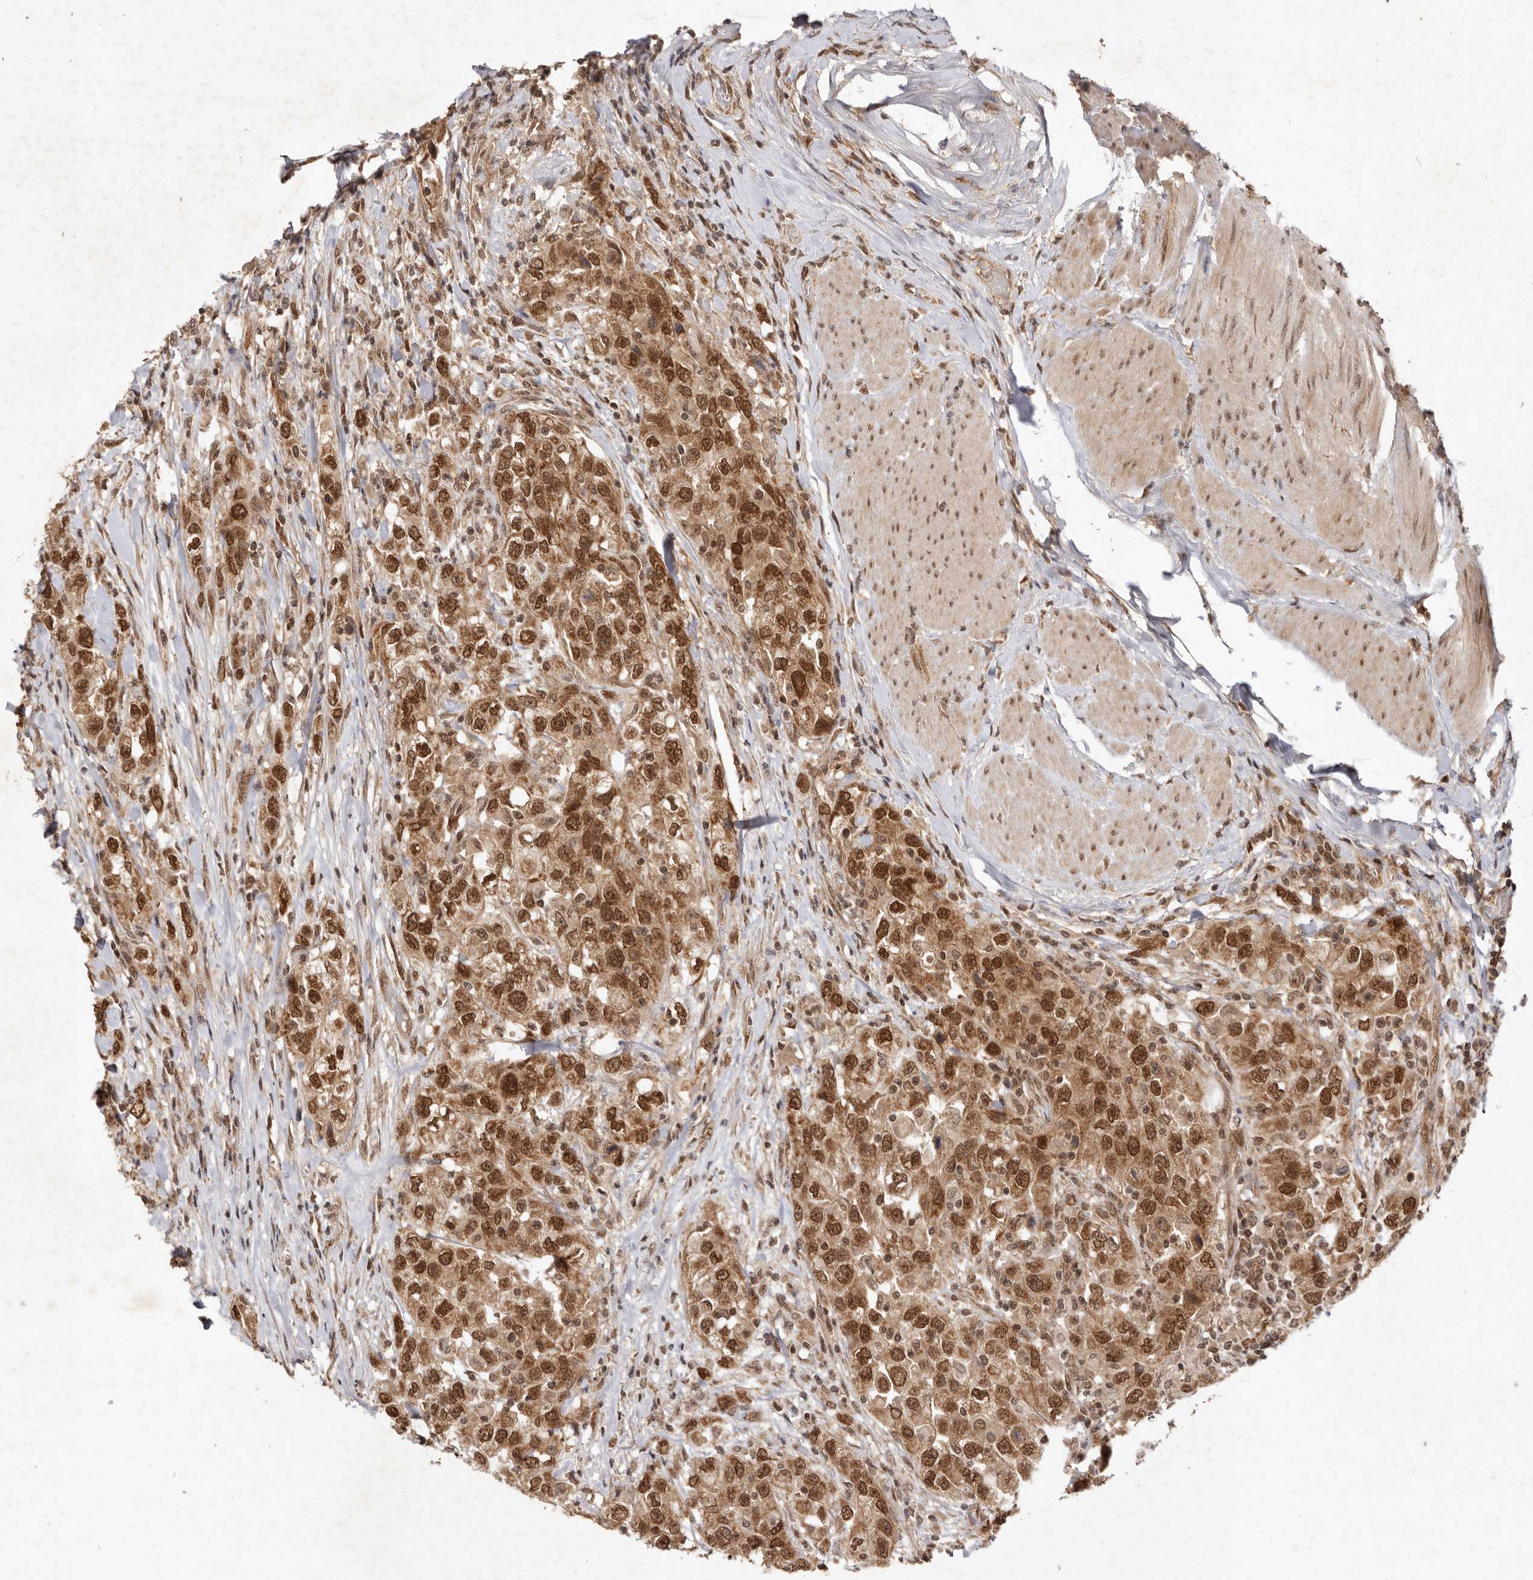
{"staining": {"intensity": "moderate", "quantity": ">75%", "location": "cytoplasmic/membranous,nuclear"}, "tissue": "urothelial cancer", "cell_type": "Tumor cells", "image_type": "cancer", "snomed": [{"axis": "morphology", "description": "Urothelial carcinoma, High grade"}, {"axis": "topography", "description": "Urinary bladder"}], "caption": "A brown stain shows moderate cytoplasmic/membranous and nuclear staining of a protein in urothelial cancer tumor cells.", "gene": "TARS2", "patient": {"sex": "female", "age": 80}}